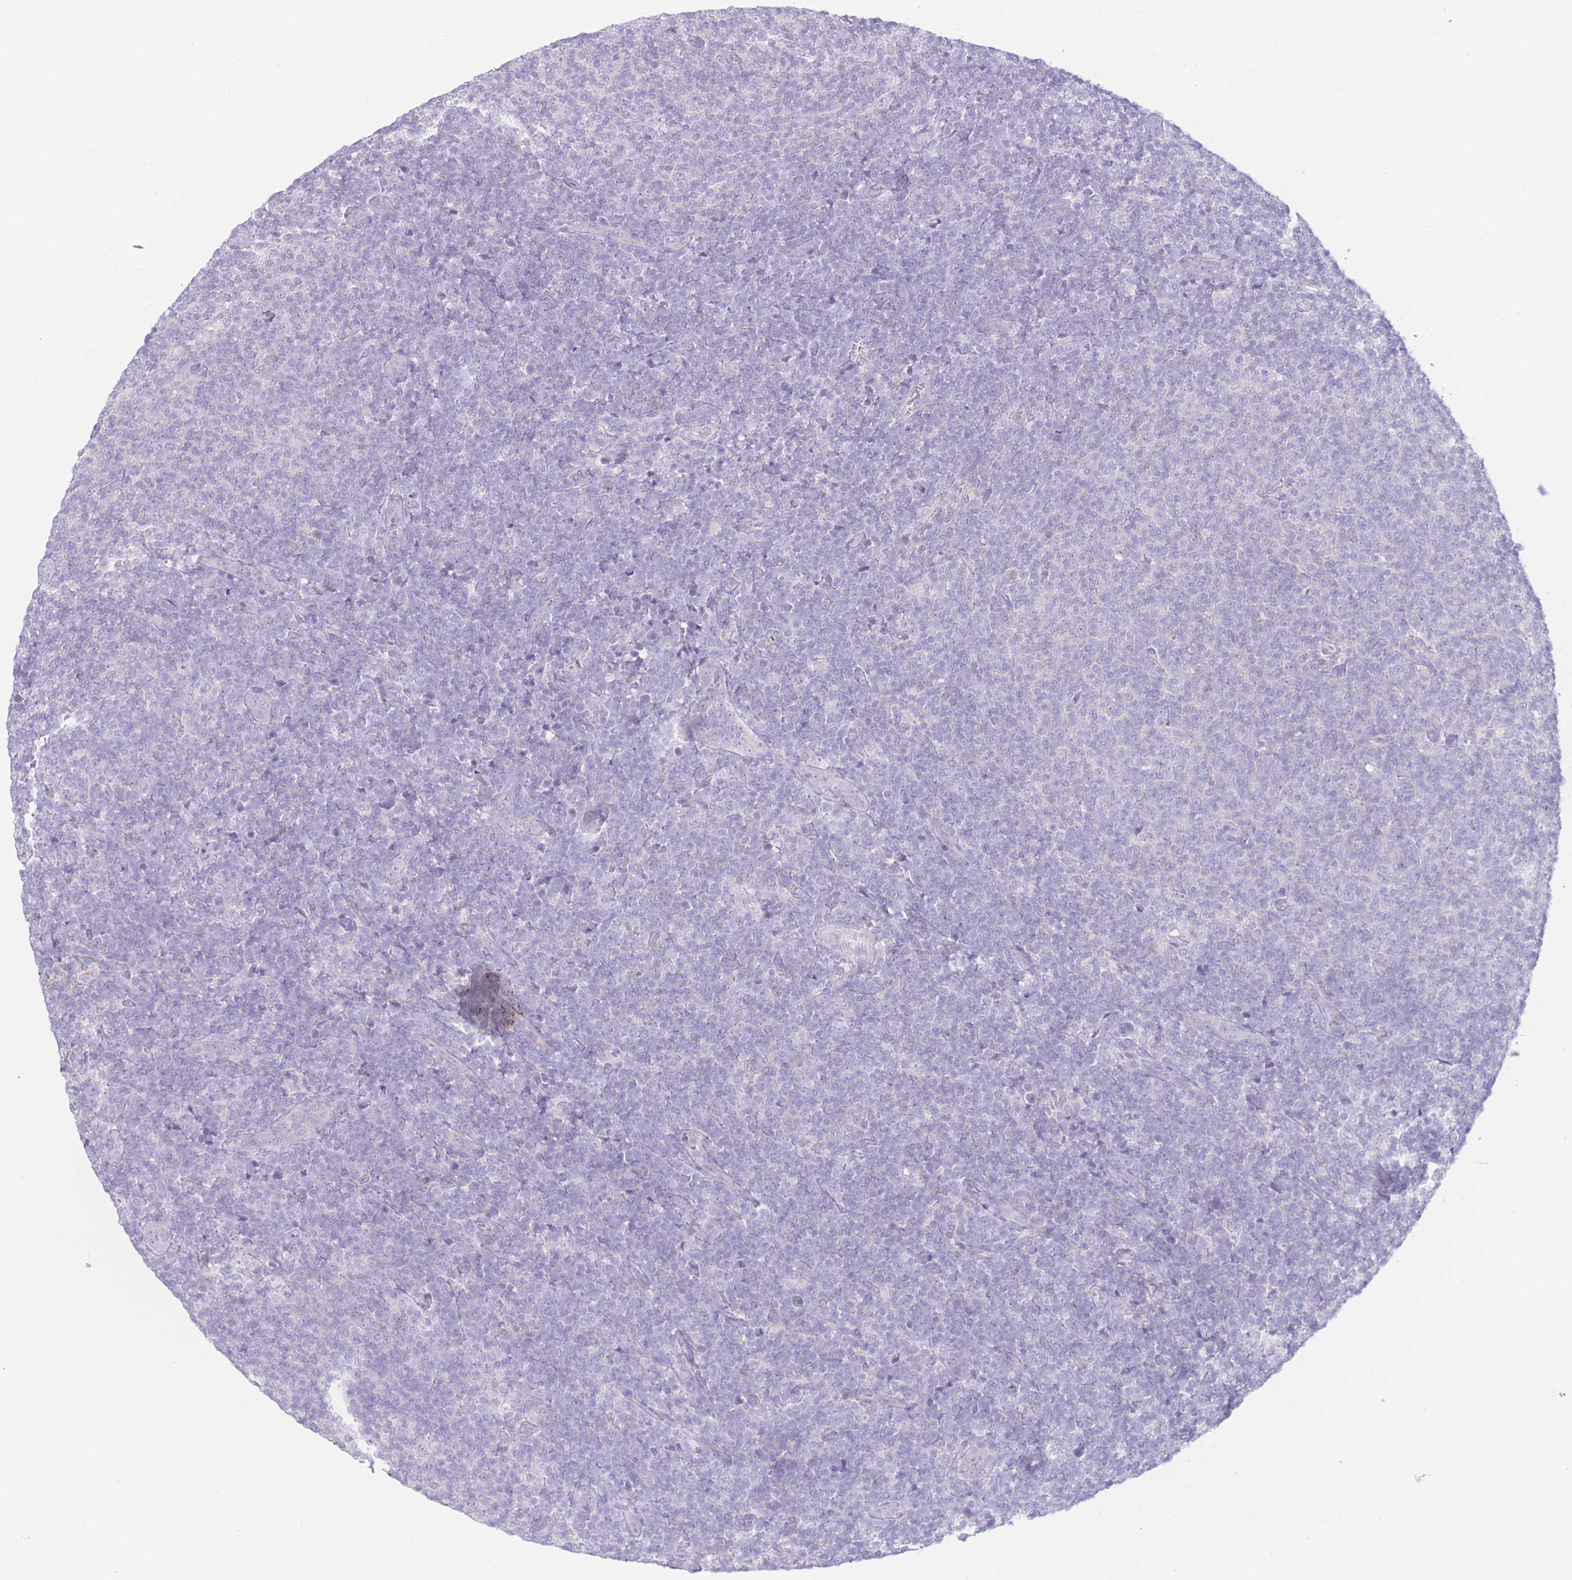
{"staining": {"intensity": "negative", "quantity": "none", "location": "none"}, "tissue": "lymphoma", "cell_type": "Tumor cells", "image_type": "cancer", "snomed": [{"axis": "morphology", "description": "Malignant lymphoma, non-Hodgkin's type, Low grade"}, {"axis": "topography", "description": "Lymph node"}], "caption": "A high-resolution photomicrograph shows immunohistochemistry (IHC) staining of lymphoma, which demonstrates no significant expression in tumor cells.", "gene": "ZNF212", "patient": {"sex": "male", "age": 66}}